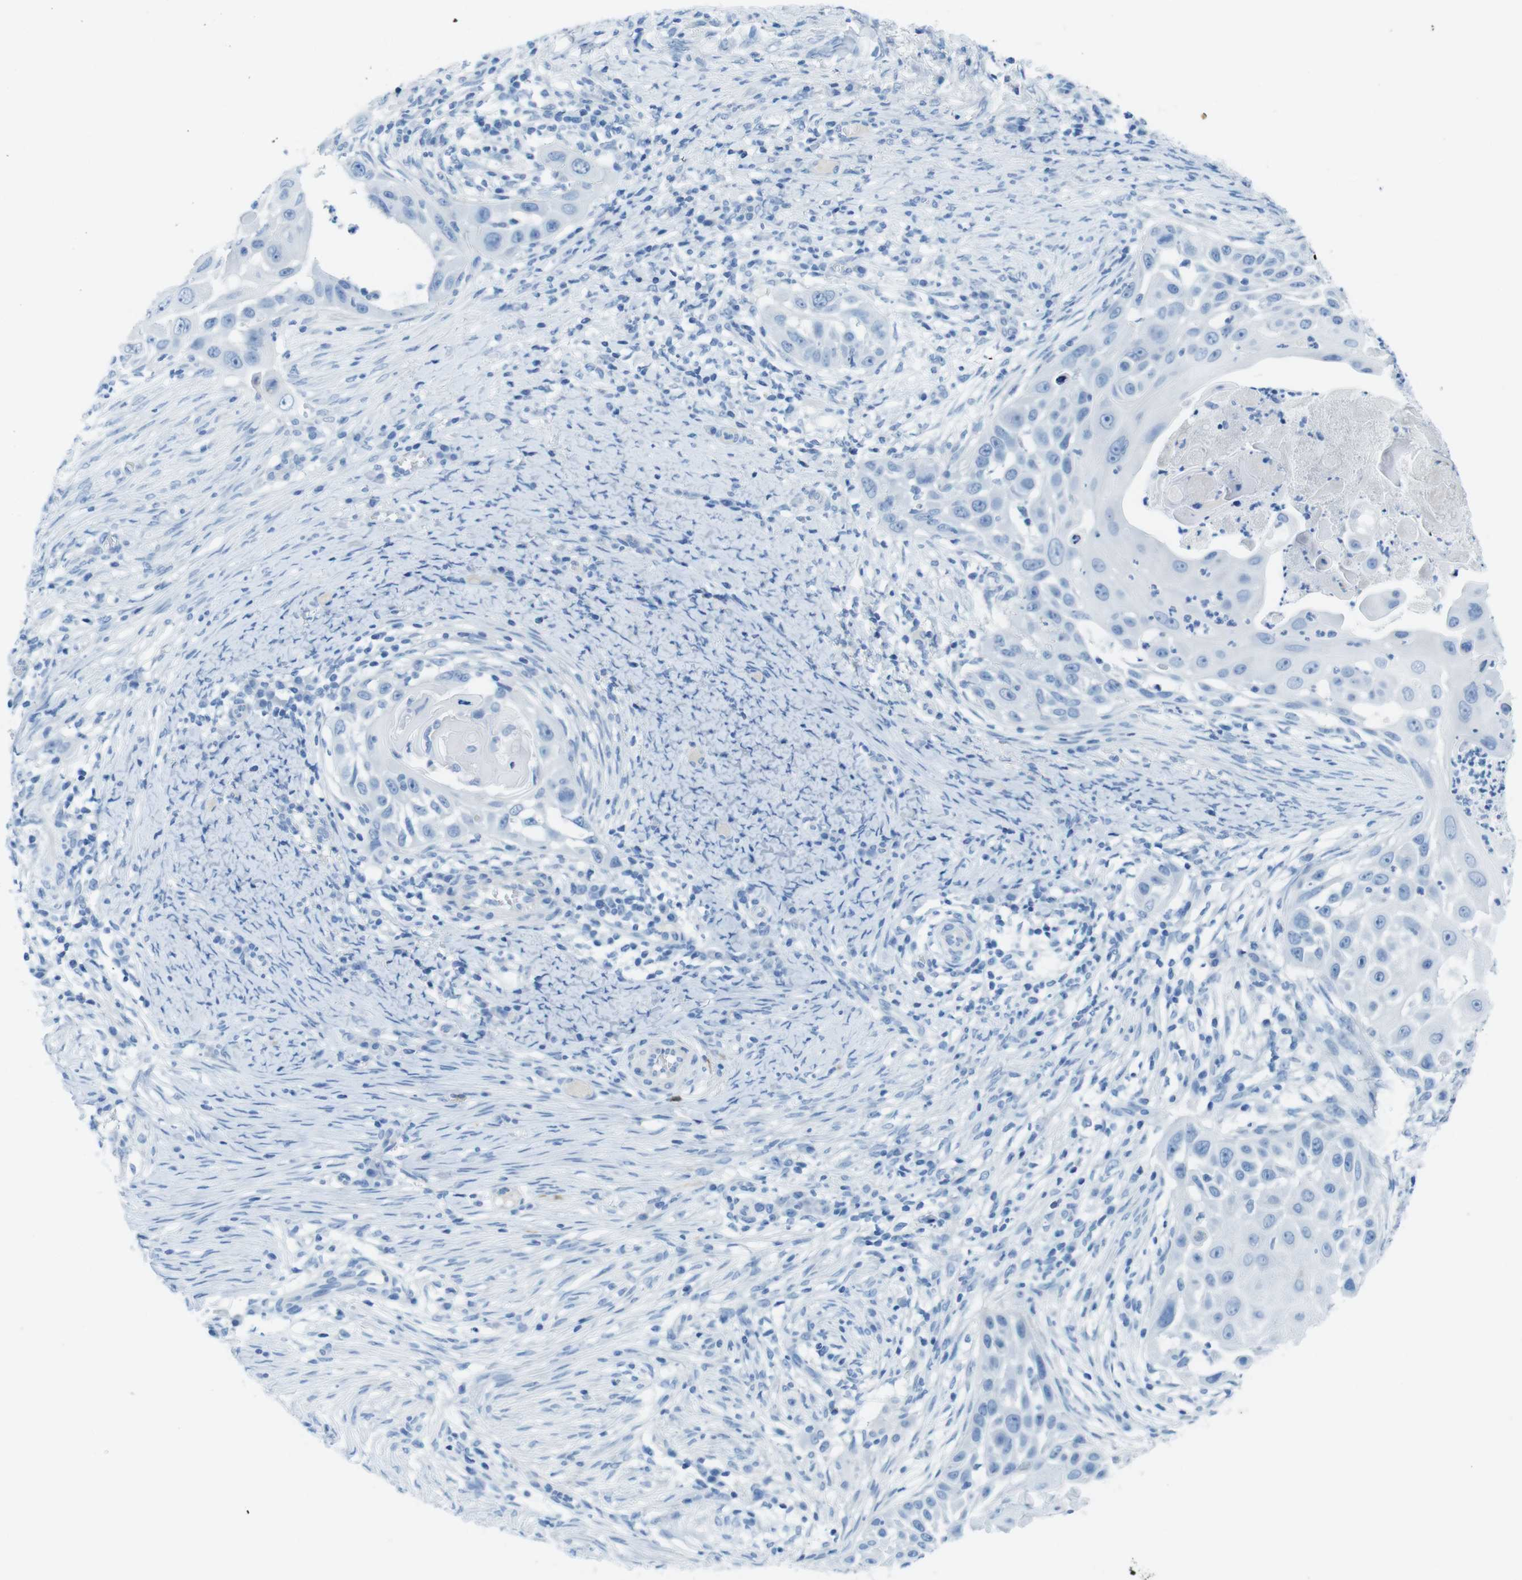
{"staining": {"intensity": "negative", "quantity": "none", "location": "none"}, "tissue": "skin cancer", "cell_type": "Tumor cells", "image_type": "cancer", "snomed": [{"axis": "morphology", "description": "Squamous cell carcinoma, NOS"}, {"axis": "topography", "description": "Skin"}], "caption": "Human skin squamous cell carcinoma stained for a protein using immunohistochemistry shows no positivity in tumor cells.", "gene": "GAP43", "patient": {"sex": "female", "age": 44}}